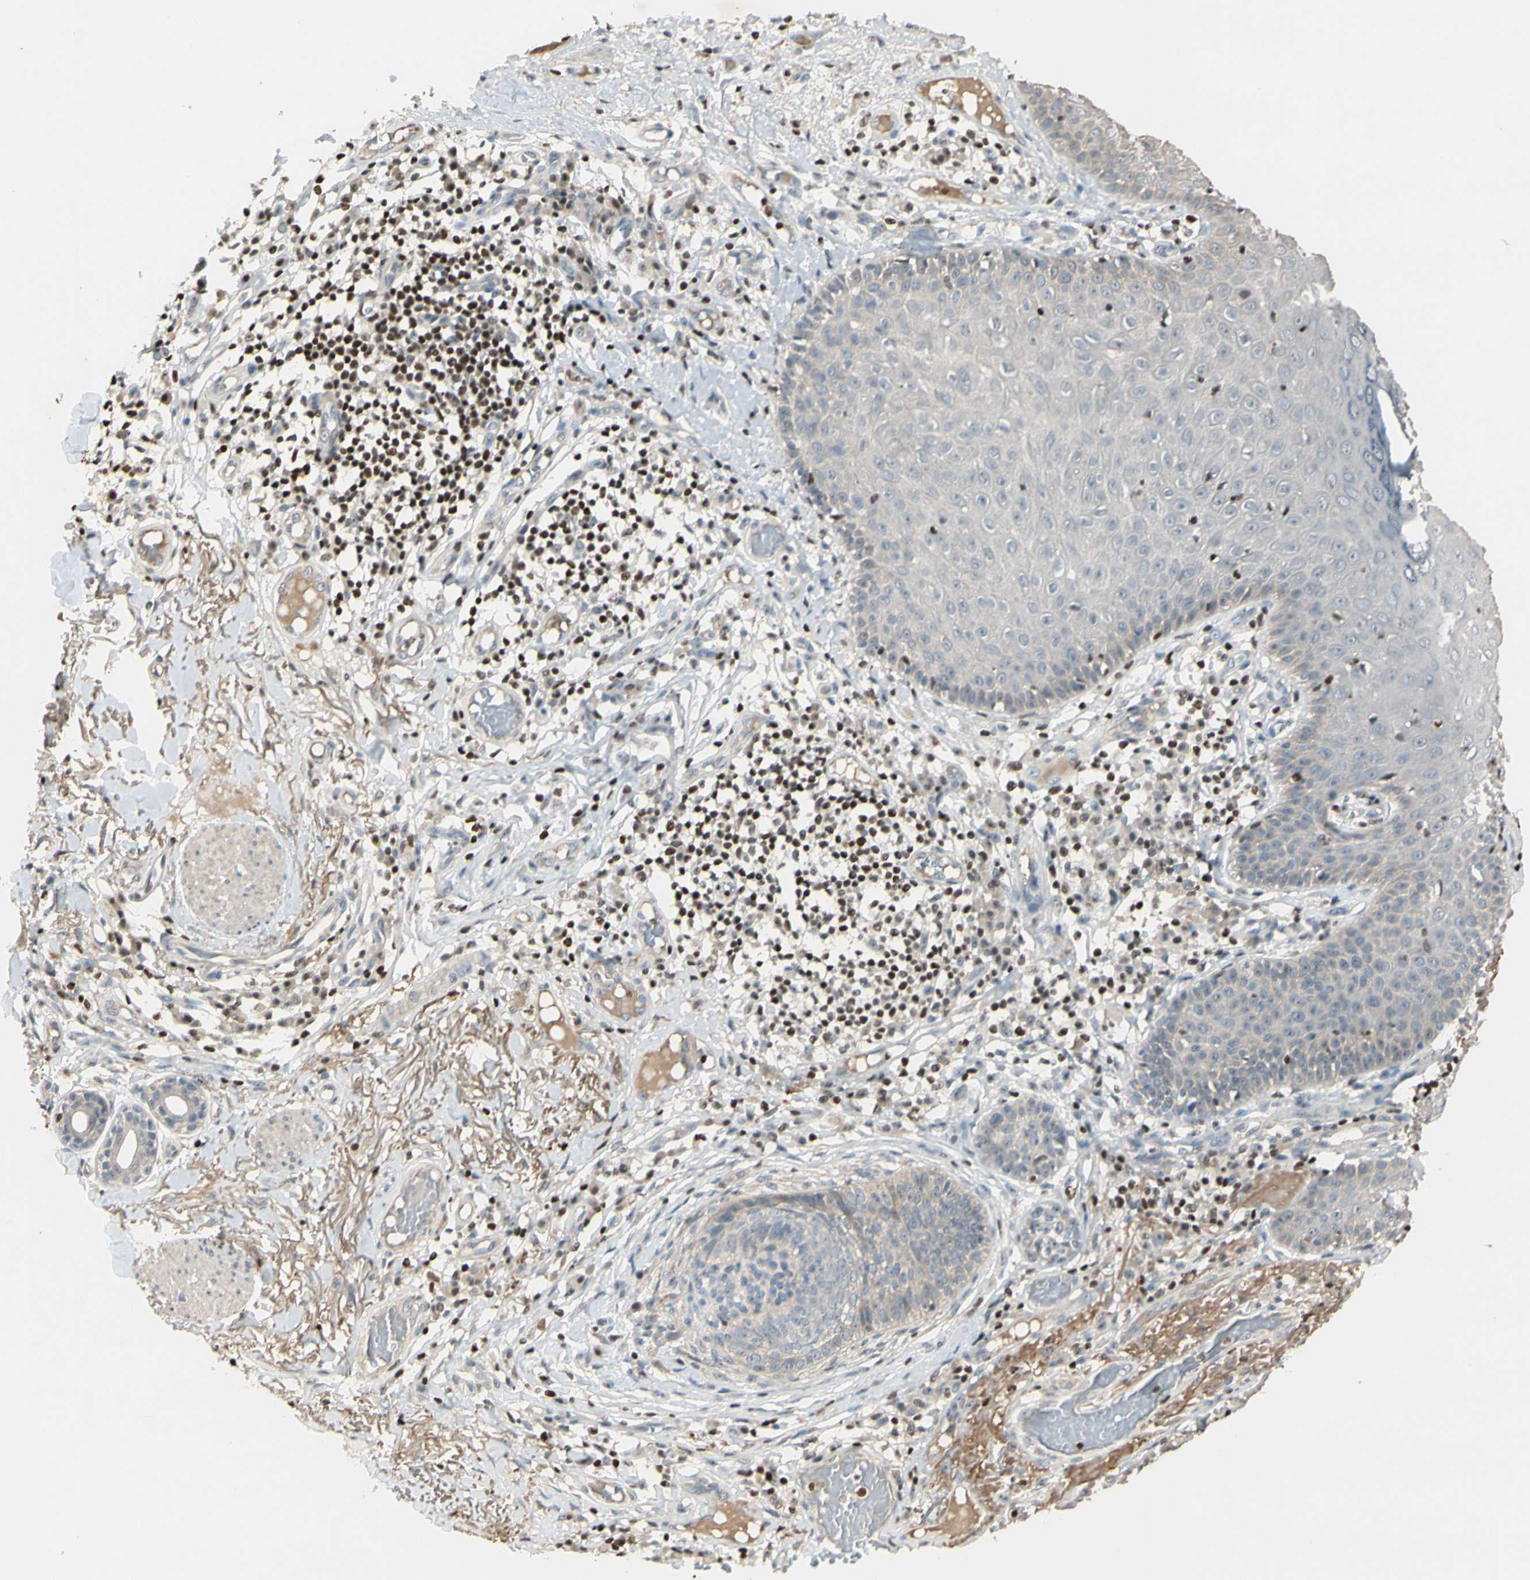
{"staining": {"intensity": "weak", "quantity": ">75%", "location": "cytoplasmic/membranous"}, "tissue": "skin cancer", "cell_type": "Tumor cells", "image_type": "cancer", "snomed": [{"axis": "morphology", "description": "Normal tissue, NOS"}, {"axis": "morphology", "description": "Basal cell carcinoma"}, {"axis": "topography", "description": "Skin"}], "caption": "This is a histology image of immunohistochemistry staining of skin basal cell carcinoma, which shows weak expression in the cytoplasmic/membranous of tumor cells.", "gene": "NFYA", "patient": {"sex": "male", "age": 52}}